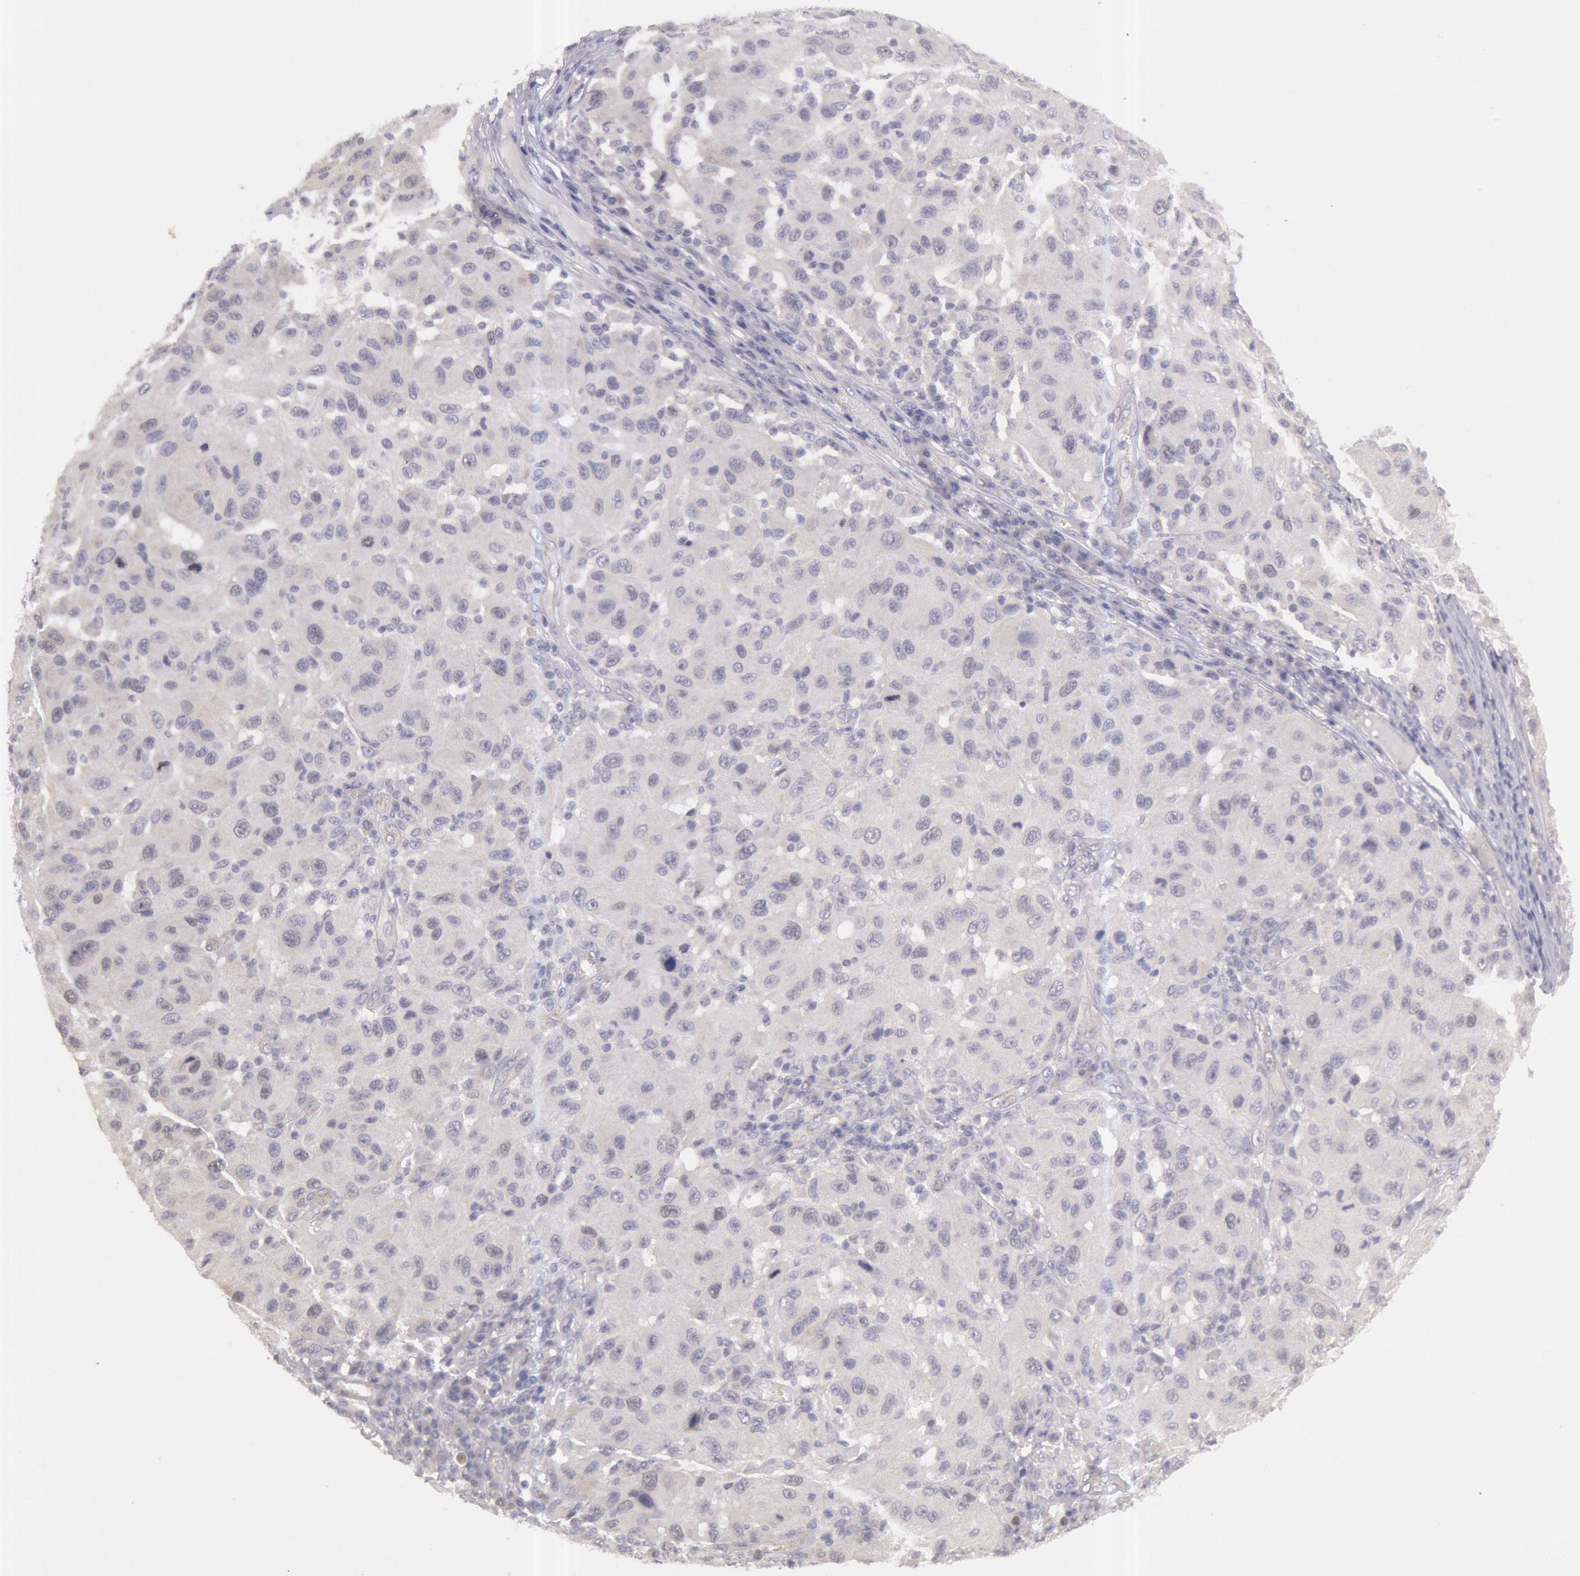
{"staining": {"intensity": "negative", "quantity": "none", "location": "none"}, "tissue": "melanoma", "cell_type": "Tumor cells", "image_type": "cancer", "snomed": [{"axis": "morphology", "description": "Malignant melanoma, NOS"}, {"axis": "topography", "description": "Skin"}], "caption": "DAB (3,3'-diaminobenzidine) immunohistochemical staining of malignant melanoma displays no significant staining in tumor cells.", "gene": "AMOTL1", "patient": {"sex": "female", "age": 77}}